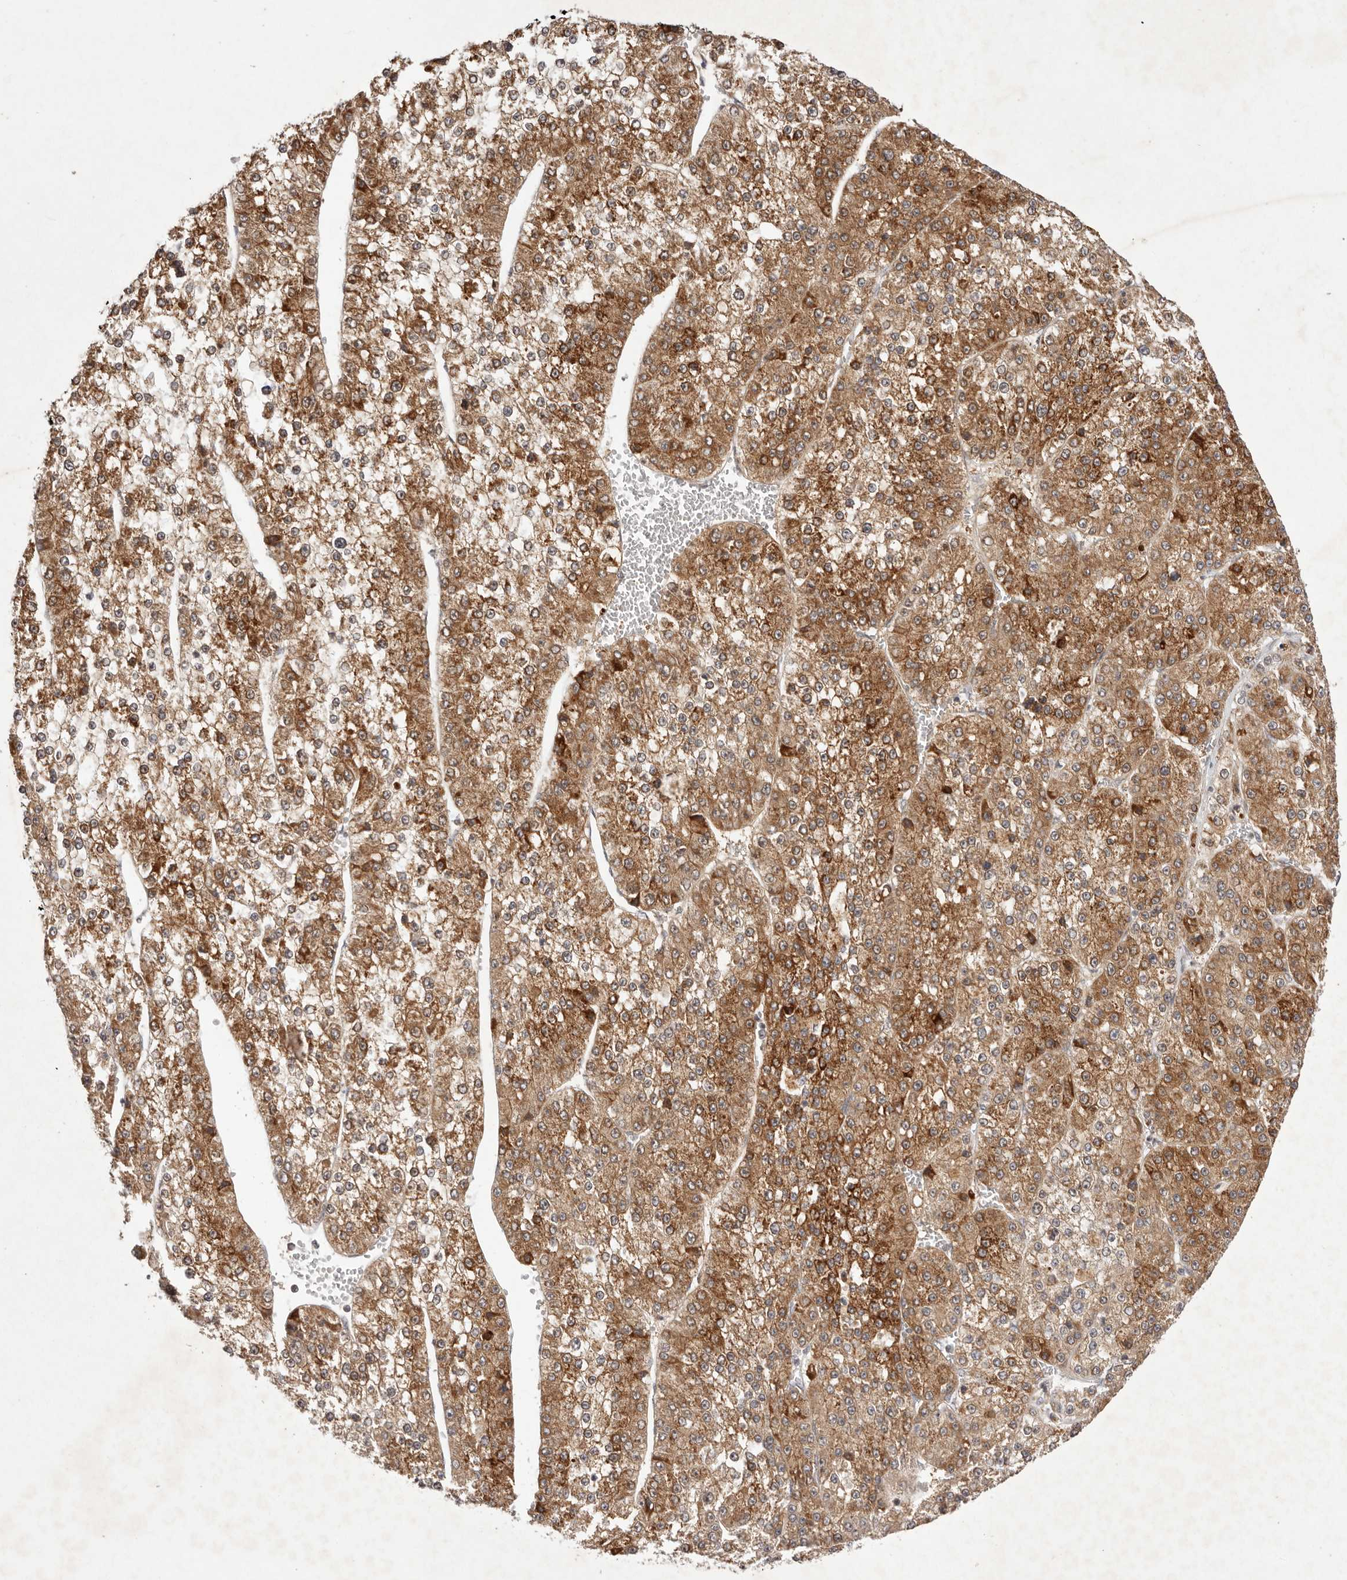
{"staining": {"intensity": "strong", "quantity": ">75%", "location": "cytoplasmic/membranous"}, "tissue": "liver cancer", "cell_type": "Tumor cells", "image_type": "cancer", "snomed": [{"axis": "morphology", "description": "Carcinoma, Hepatocellular, NOS"}, {"axis": "topography", "description": "Liver"}], "caption": "Protein staining demonstrates strong cytoplasmic/membranous expression in about >75% of tumor cells in liver cancer (hepatocellular carcinoma). The staining is performed using DAB (3,3'-diaminobenzidine) brown chromogen to label protein expression. The nuclei are counter-stained blue using hematoxylin.", "gene": "BUD31", "patient": {"sex": "female", "age": 73}}